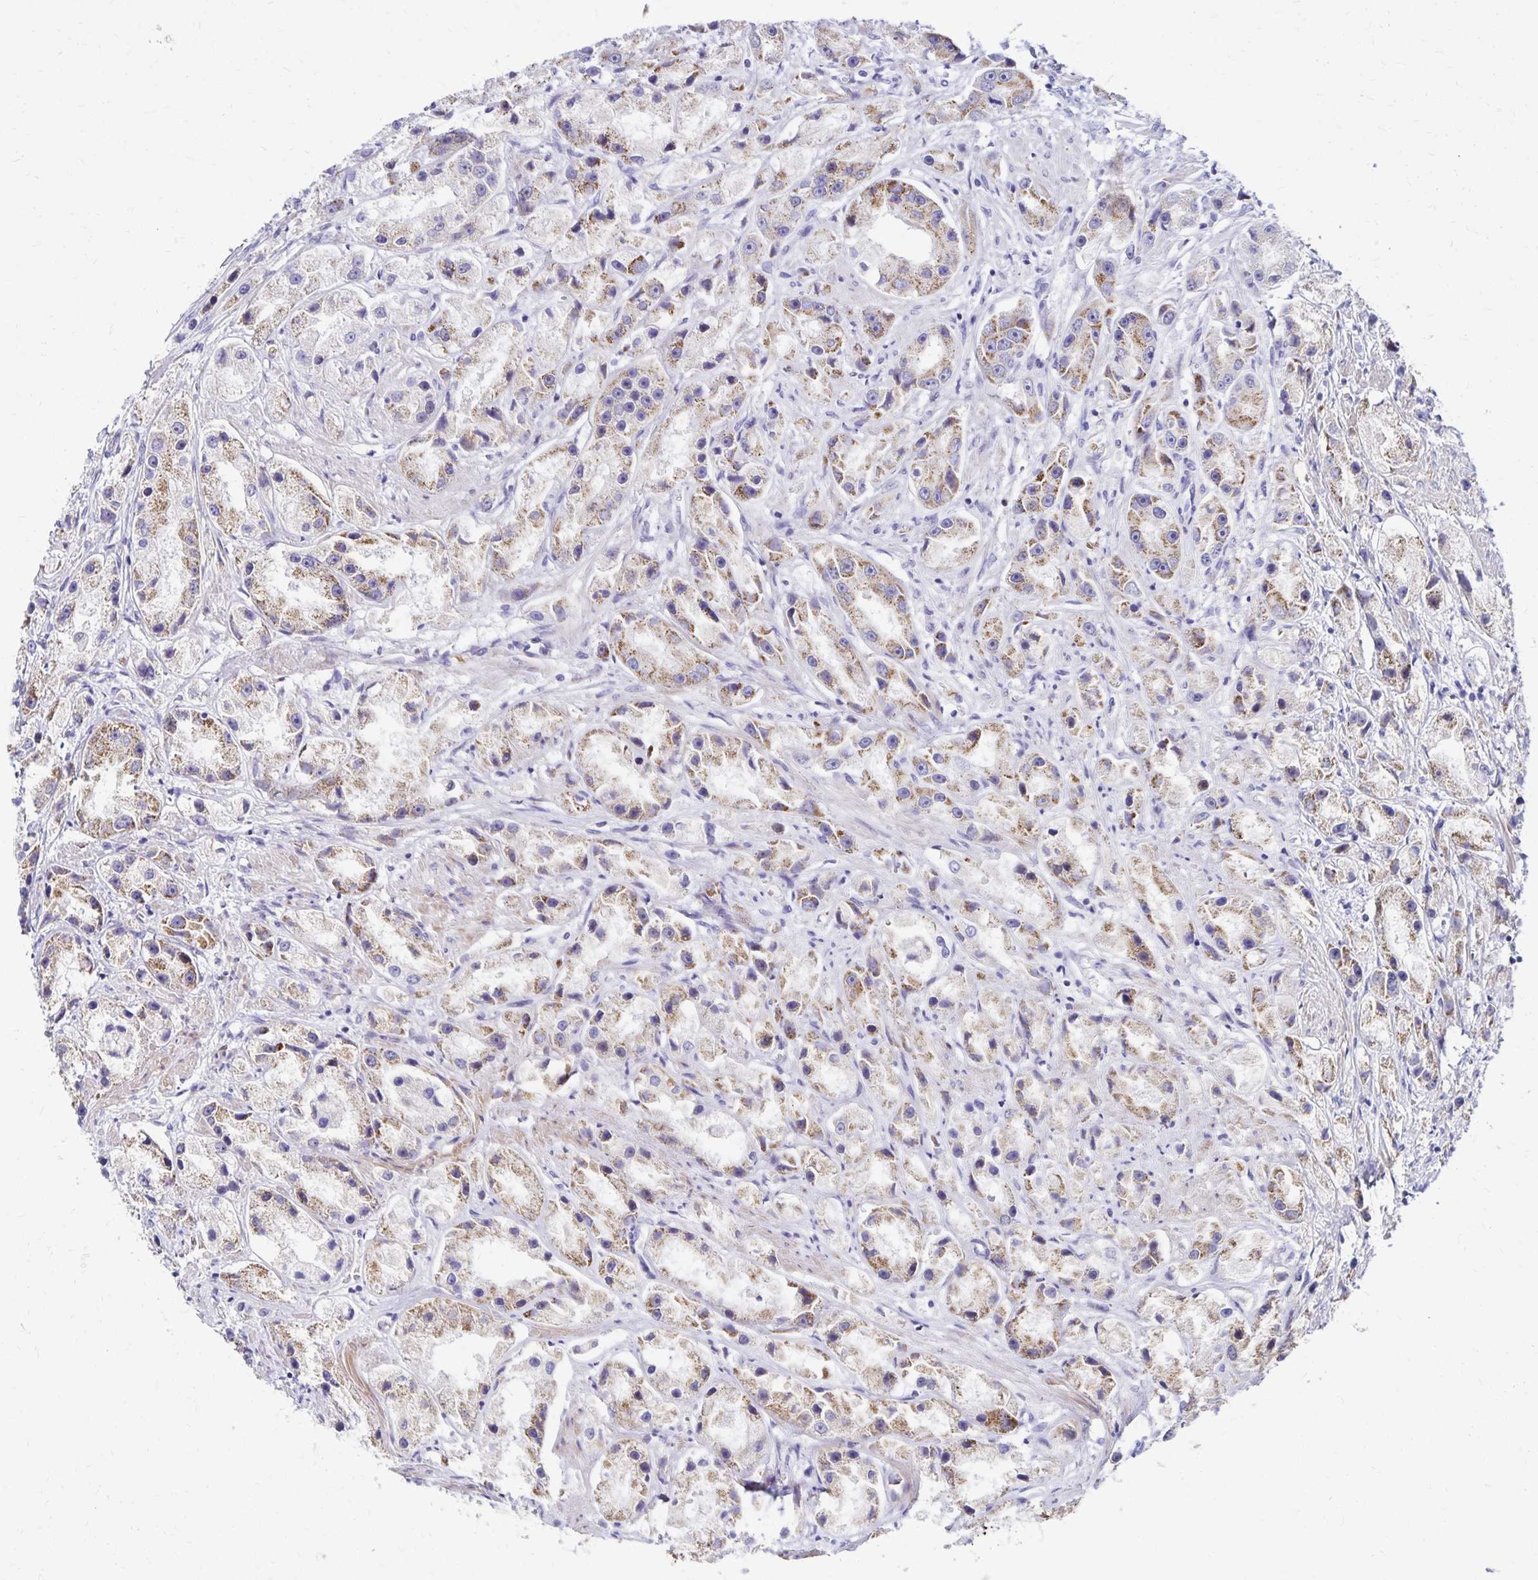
{"staining": {"intensity": "moderate", "quantity": "25%-75%", "location": "cytoplasmic/membranous"}, "tissue": "prostate cancer", "cell_type": "Tumor cells", "image_type": "cancer", "snomed": [{"axis": "morphology", "description": "Adenocarcinoma, High grade"}, {"axis": "topography", "description": "Prostate"}], "caption": "DAB (3,3'-diaminobenzidine) immunohistochemical staining of human prostate cancer shows moderate cytoplasmic/membranous protein expression in approximately 25%-75% of tumor cells. The protein of interest is stained brown, and the nuclei are stained in blue (DAB IHC with brightfield microscopy, high magnification).", "gene": "NECAP1", "patient": {"sex": "male", "age": 67}}